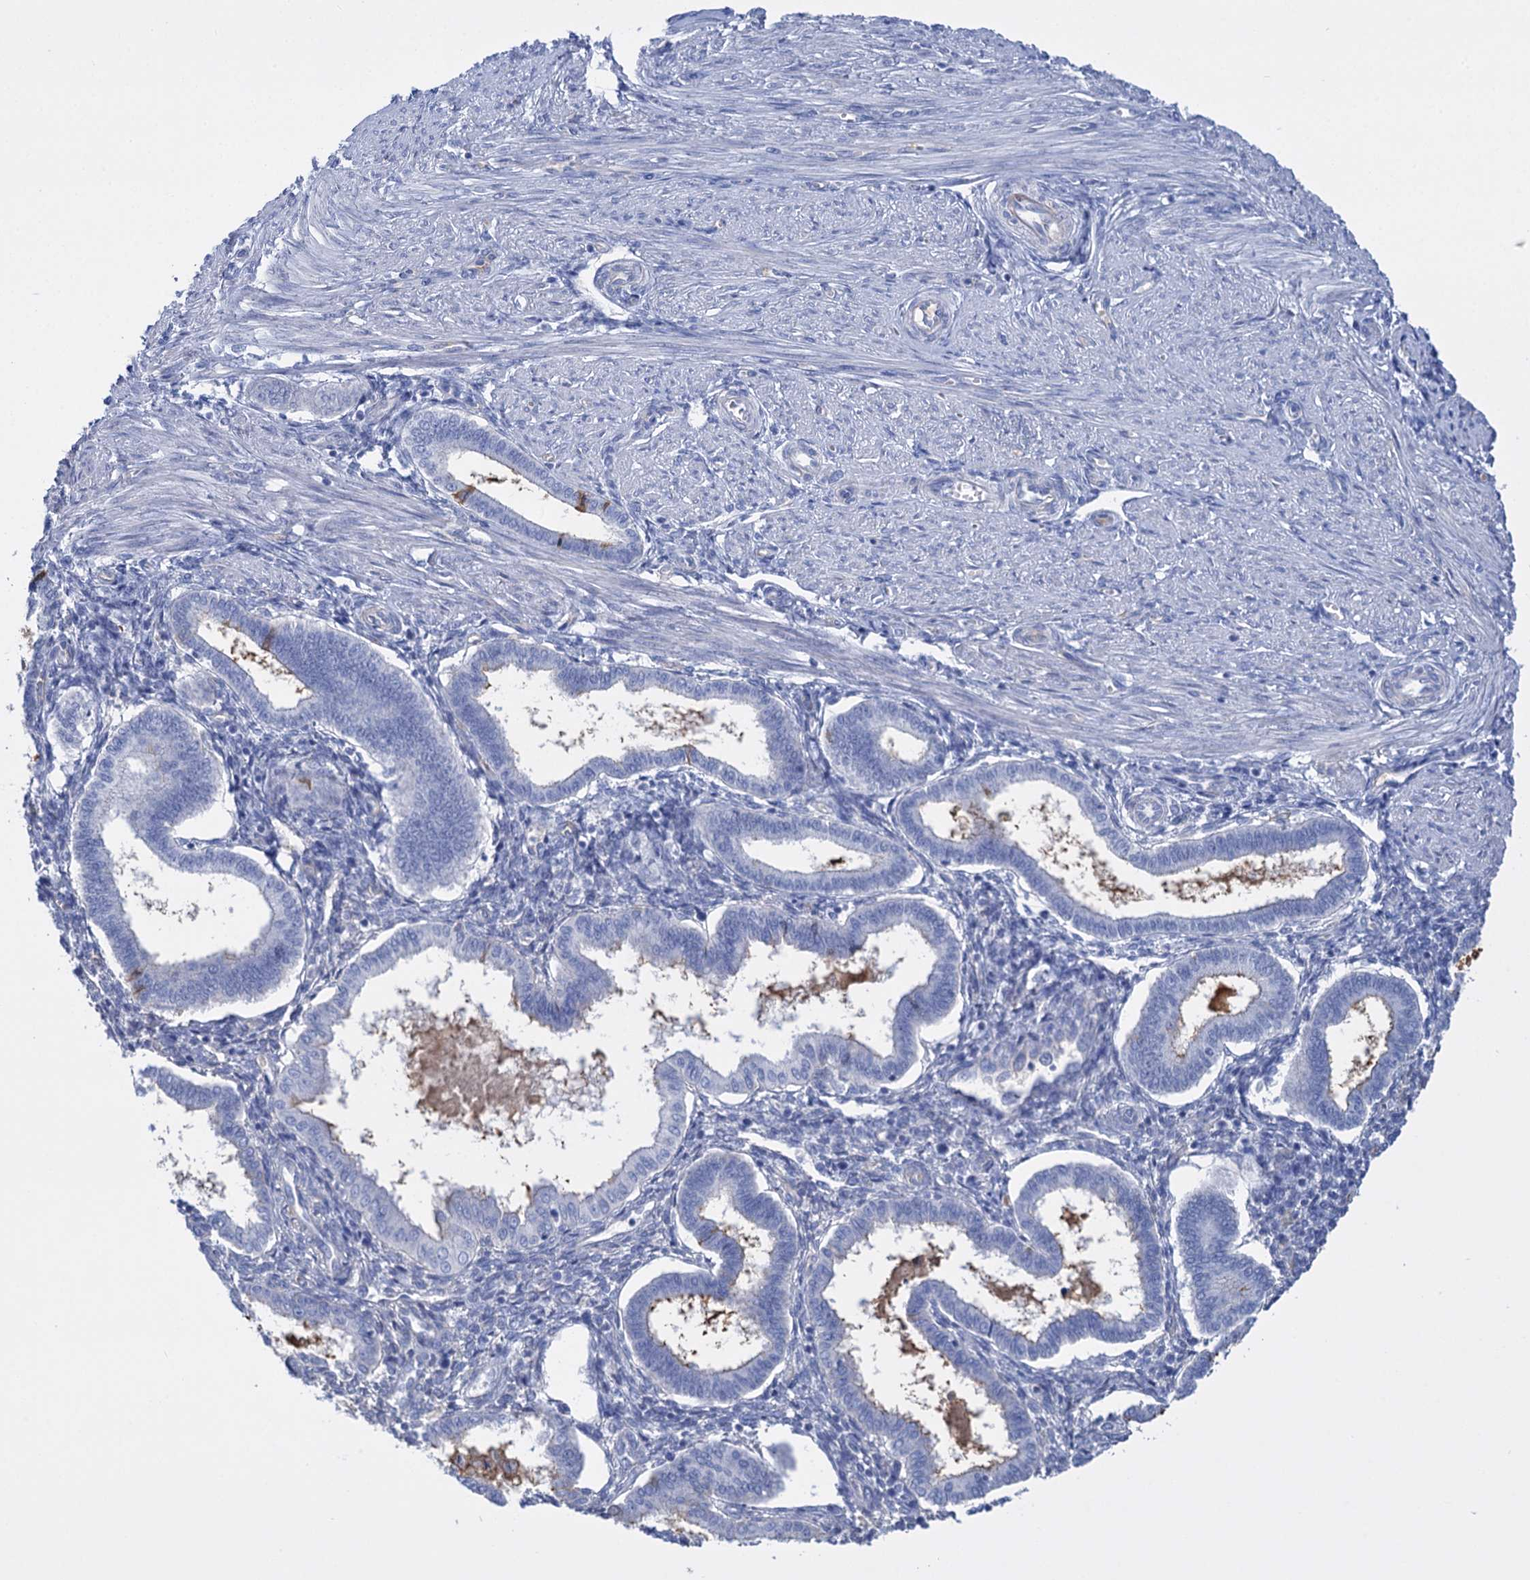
{"staining": {"intensity": "negative", "quantity": "none", "location": "none"}, "tissue": "endometrium", "cell_type": "Cells in endometrial stroma", "image_type": "normal", "snomed": [{"axis": "morphology", "description": "Normal tissue, NOS"}, {"axis": "topography", "description": "Endometrium"}], "caption": "Endometrium stained for a protein using immunohistochemistry displays no staining cells in endometrial stroma.", "gene": "FBXW12", "patient": {"sex": "female", "age": 25}}